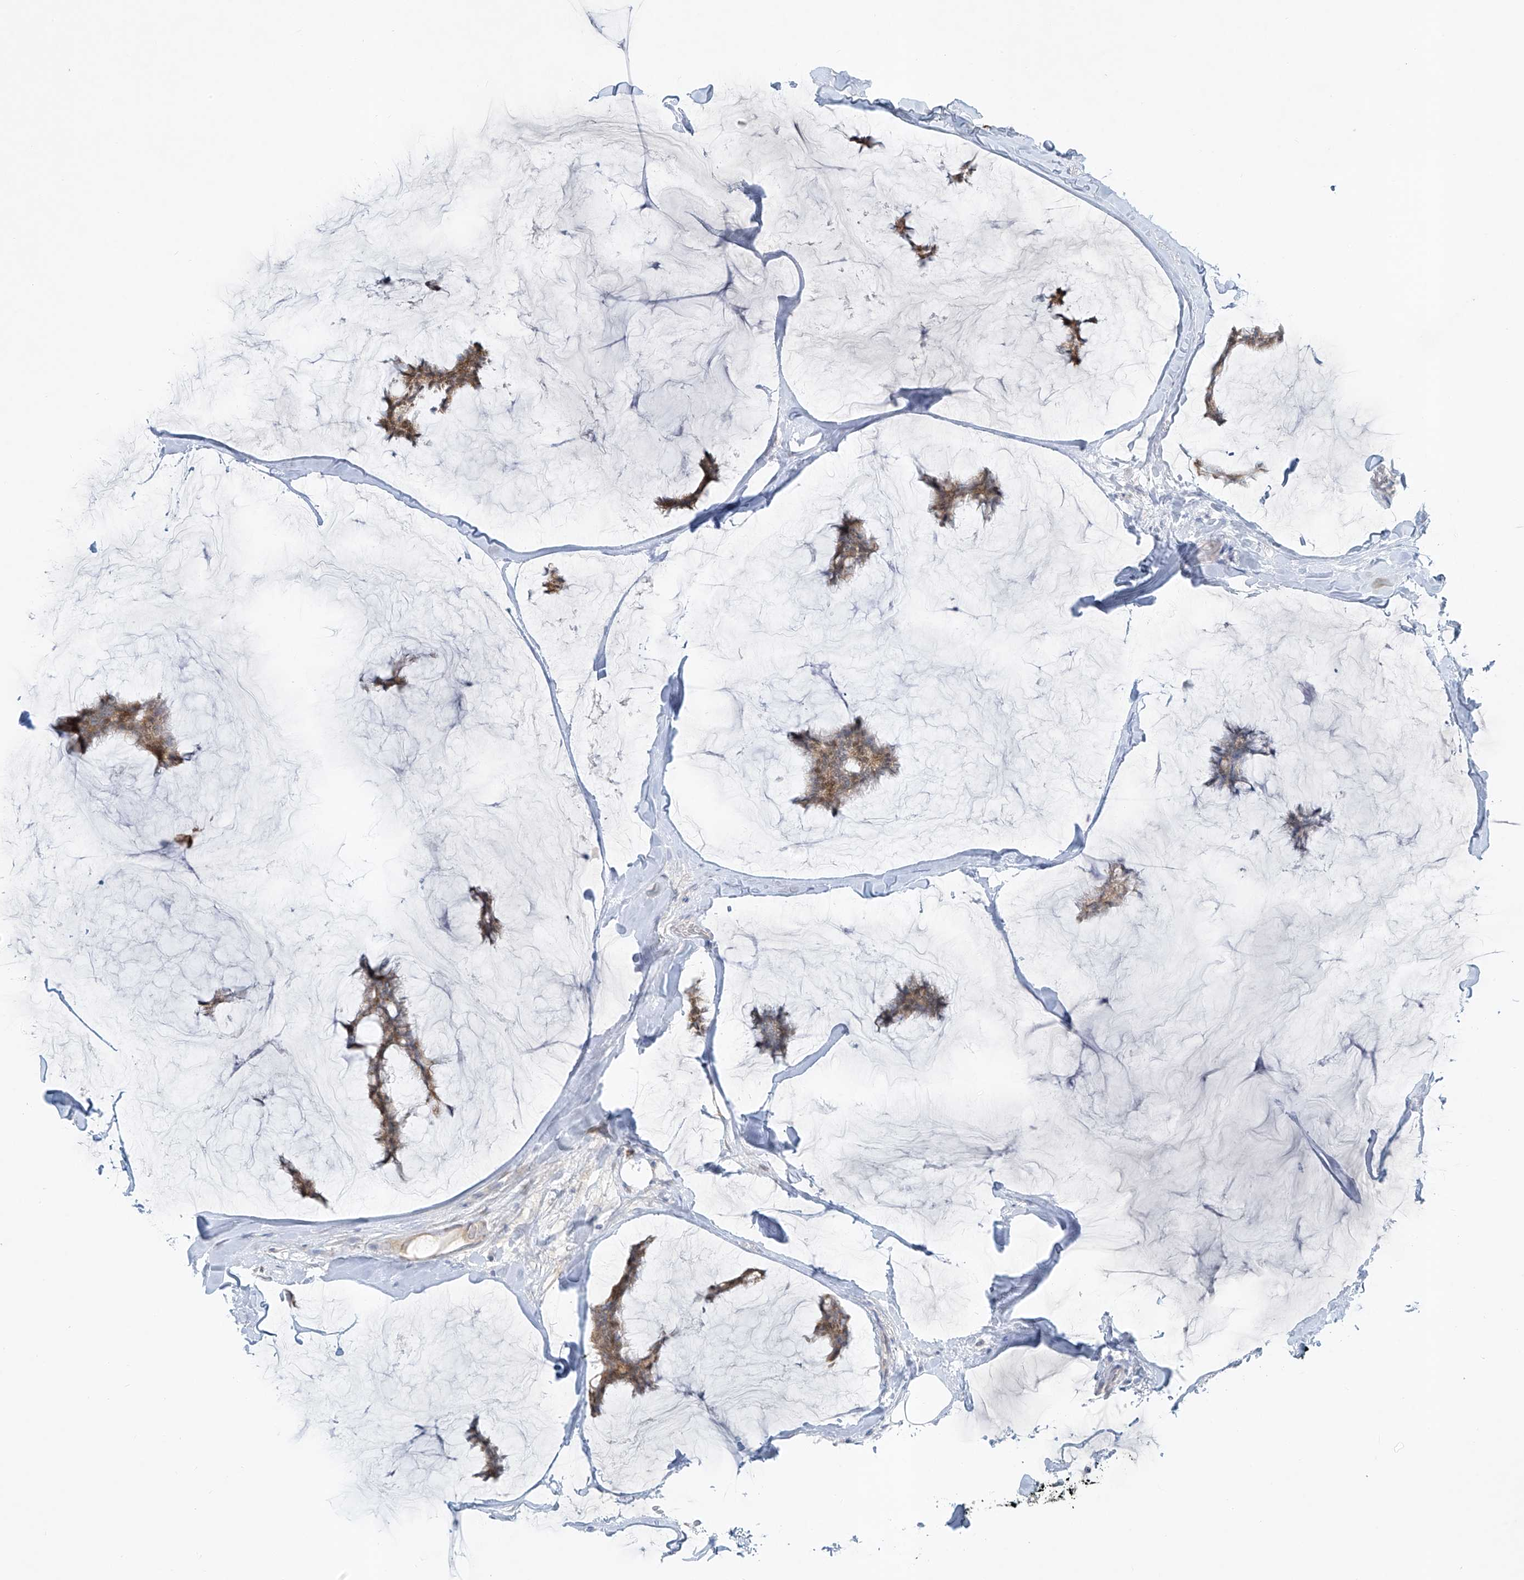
{"staining": {"intensity": "moderate", "quantity": ">75%", "location": "cytoplasmic/membranous"}, "tissue": "breast cancer", "cell_type": "Tumor cells", "image_type": "cancer", "snomed": [{"axis": "morphology", "description": "Duct carcinoma"}, {"axis": "topography", "description": "Breast"}], "caption": "A histopathology image of human intraductal carcinoma (breast) stained for a protein reveals moderate cytoplasmic/membranous brown staining in tumor cells.", "gene": "SMDT1", "patient": {"sex": "female", "age": 93}}